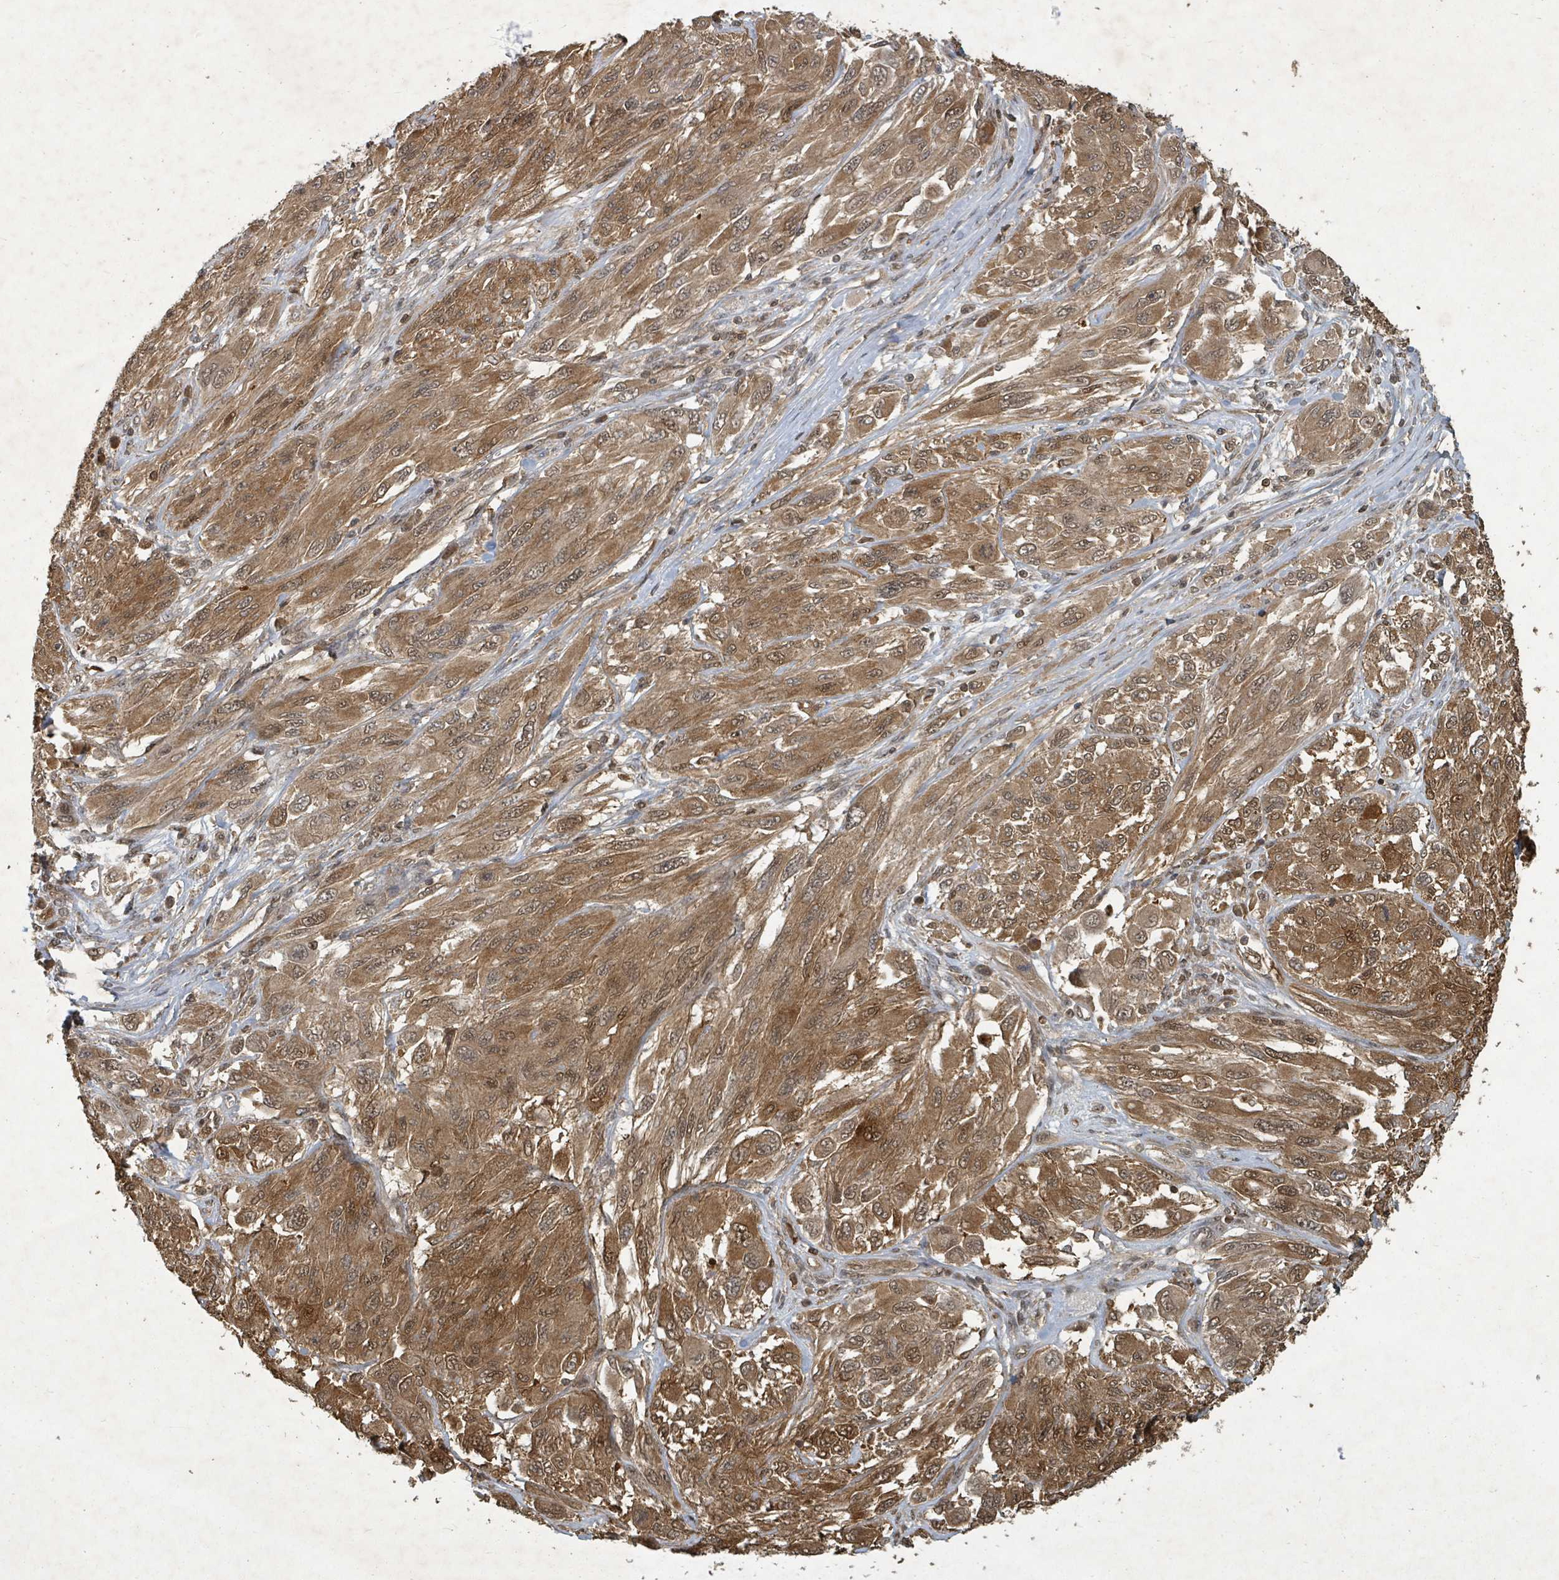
{"staining": {"intensity": "moderate", "quantity": ">75%", "location": "cytoplasmic/membranous,nuclear"}, "tissue": "melanoma", "cell_type": "Tumor cells", "image_type": "cancer", "snomed": [{"axis": "morphology", "description": "Malignant melanoma, NOS"}, {"axis": "topography", "description": "Skin"}], "caption": "Immunohistochemistry micrograph of human melanoma stained for a protein (brown), which exhibits medium levels of moderate cytoplasmic/membranous and nuclear staining in approximately >75% of tumor cells.", "gene": "KDM4E", "patient": {"sex": "female", "age": 91}}